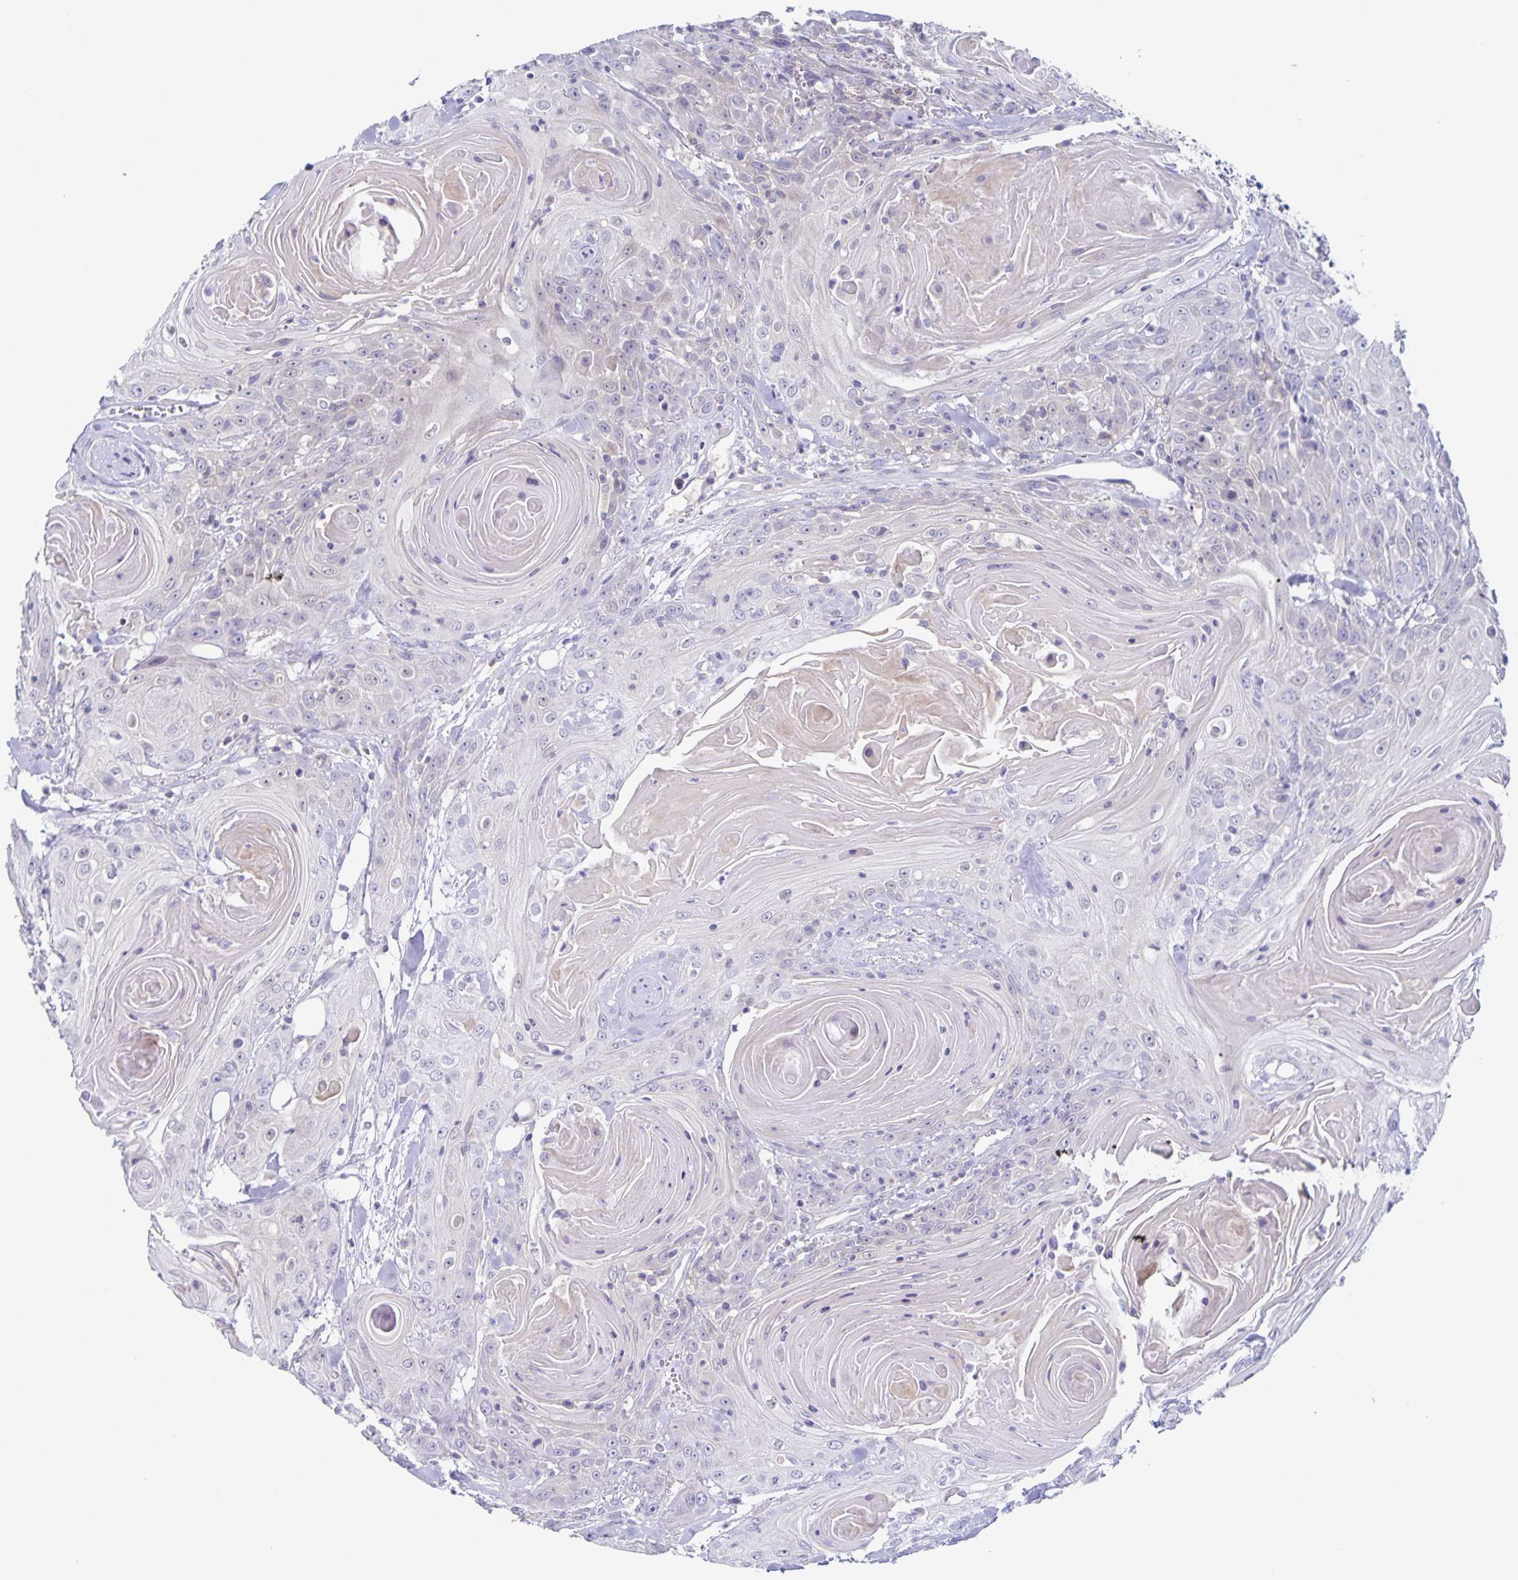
{"staining": {"intensity": "negative", "quantity": "none", "location": "none"}, "tissue": "head and neck cancer", "cell_type": "Tumor cells", "image_type": "cancer", "snomed": [{"axis": "morphology", "description": "Squamous cell carcinoma, NOS"}, {"axis": "topography", "description": "Head-Neck"}], "caption": "The photomicrograph shows no staining of tumor cells in head and neck squamous cell carcinoma. (Stains: DAB (3,3'-diaminobenzidine) immunohistochemistry with hematoxylin counter stain, Microscopy: brightfield microscopy at high magnification).", "gene": "RPL36A", "patient": {"sex": "female", "age": 84}}